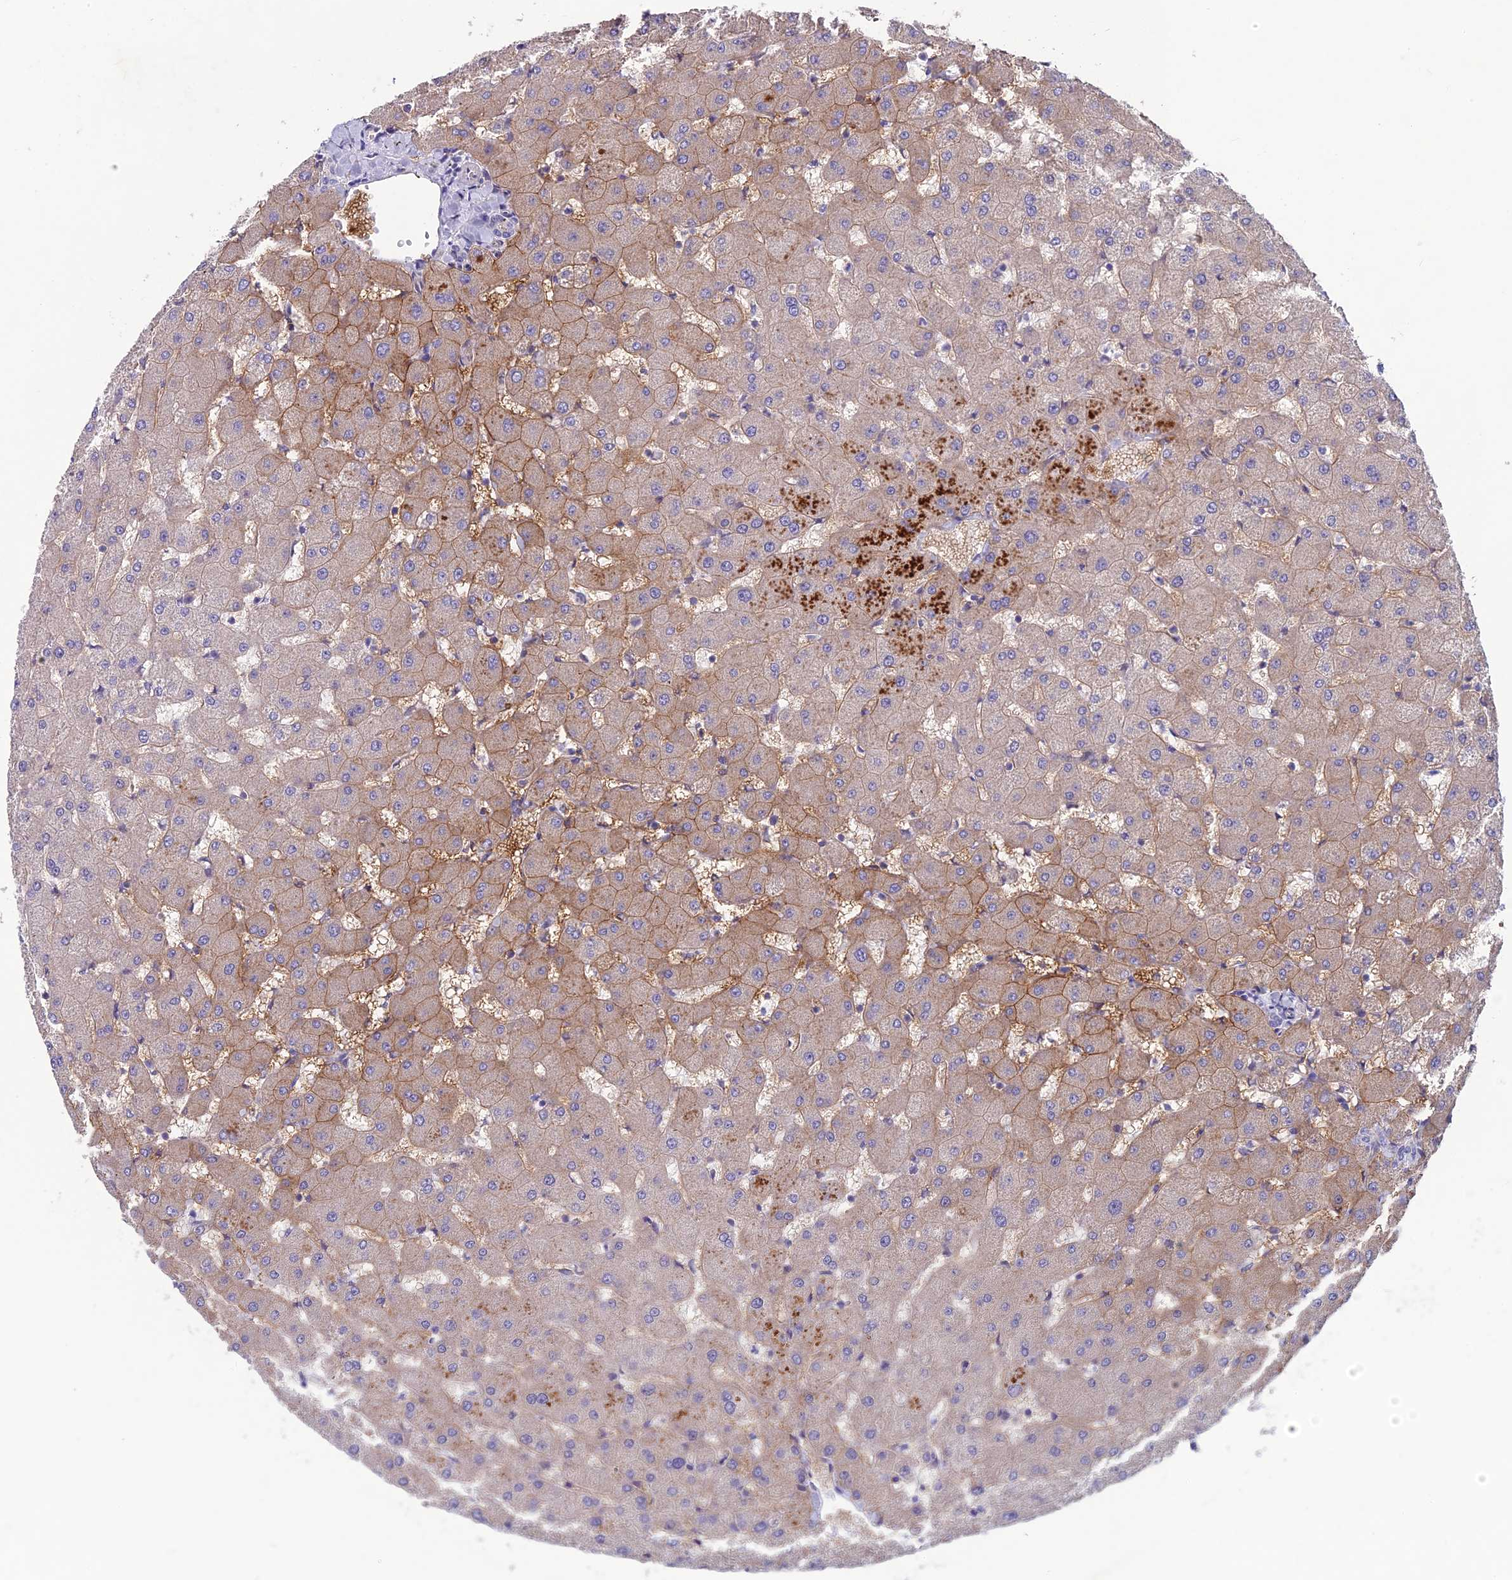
{"staining": {"intensity": "negative", "quantity": "none", "location": "none"}, "tissue": "liver", "cell_type": "Cholangiocytes", "image_type": "normal", "snomed": [{"axis": "morphology", "description": "Normal tissue, NOS"}, {"axis": "topography", "description": "Liver"}], "caption": "This is a photomicrograph of immunohistochemistry (IHC) staining of normal liver, which shows no expression in cholangiocytes.", "gene": "FKBPL", "patient": {"sex": "female", "age": 63}}